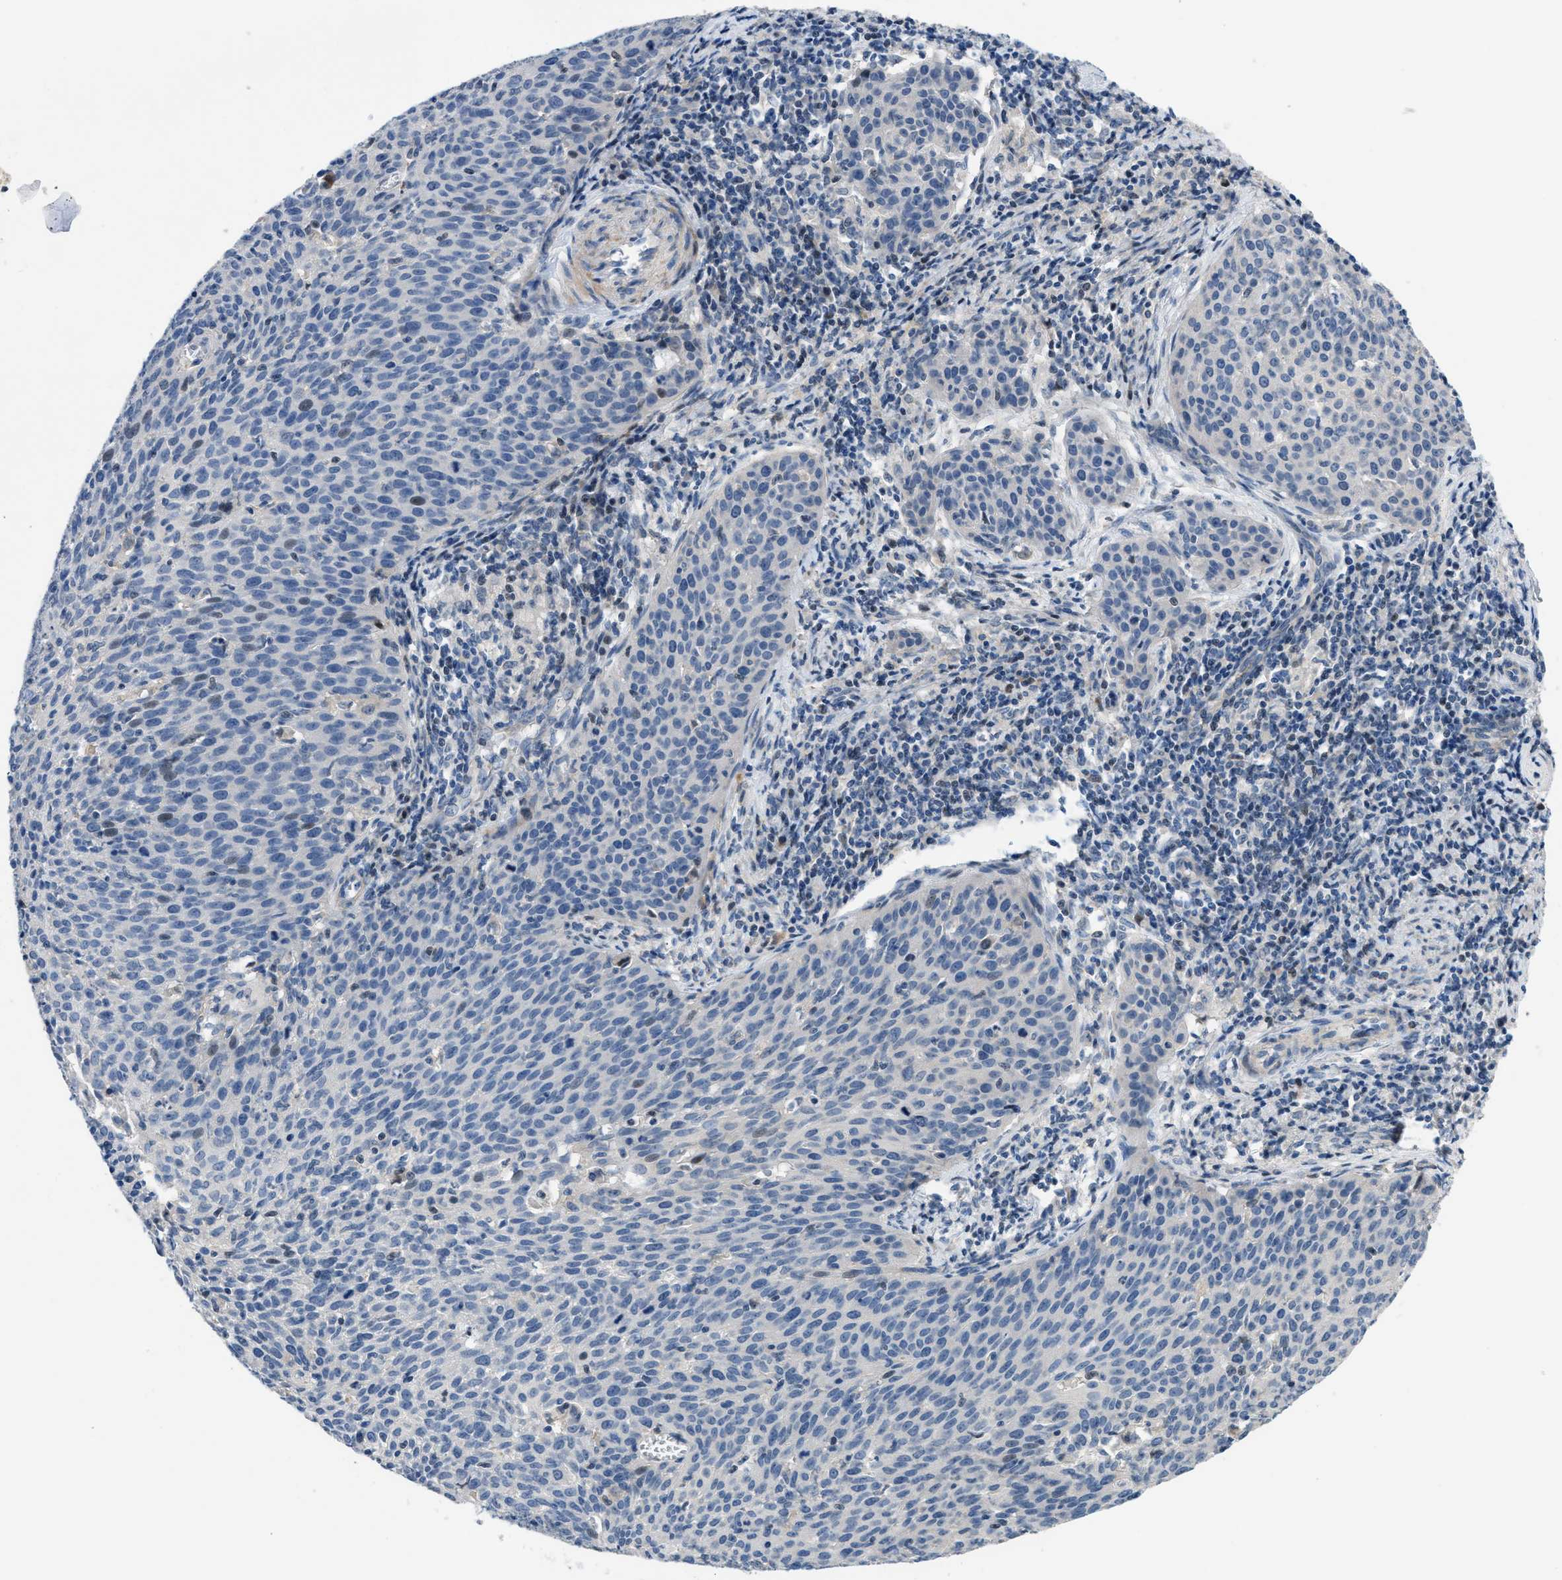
{"staining": {"intensity": "negative", "quantity": "none", "location": "none"}, "tissue": "cervical cancer", "cell_type": "Tumor cells", "image_type": "cancer", "snomed": [{"axis": "morphology", "description": "Squamous cell carcinoma, NOS"}, {"axis": "topography", "description": "Cervix"}], "caption": "High power microscopy image of an IHC image of cervical cancer, revealing no significant staining in tumor cells.", "gene": "FDCSP", "patient": {"sex": "female", "age": 38}}